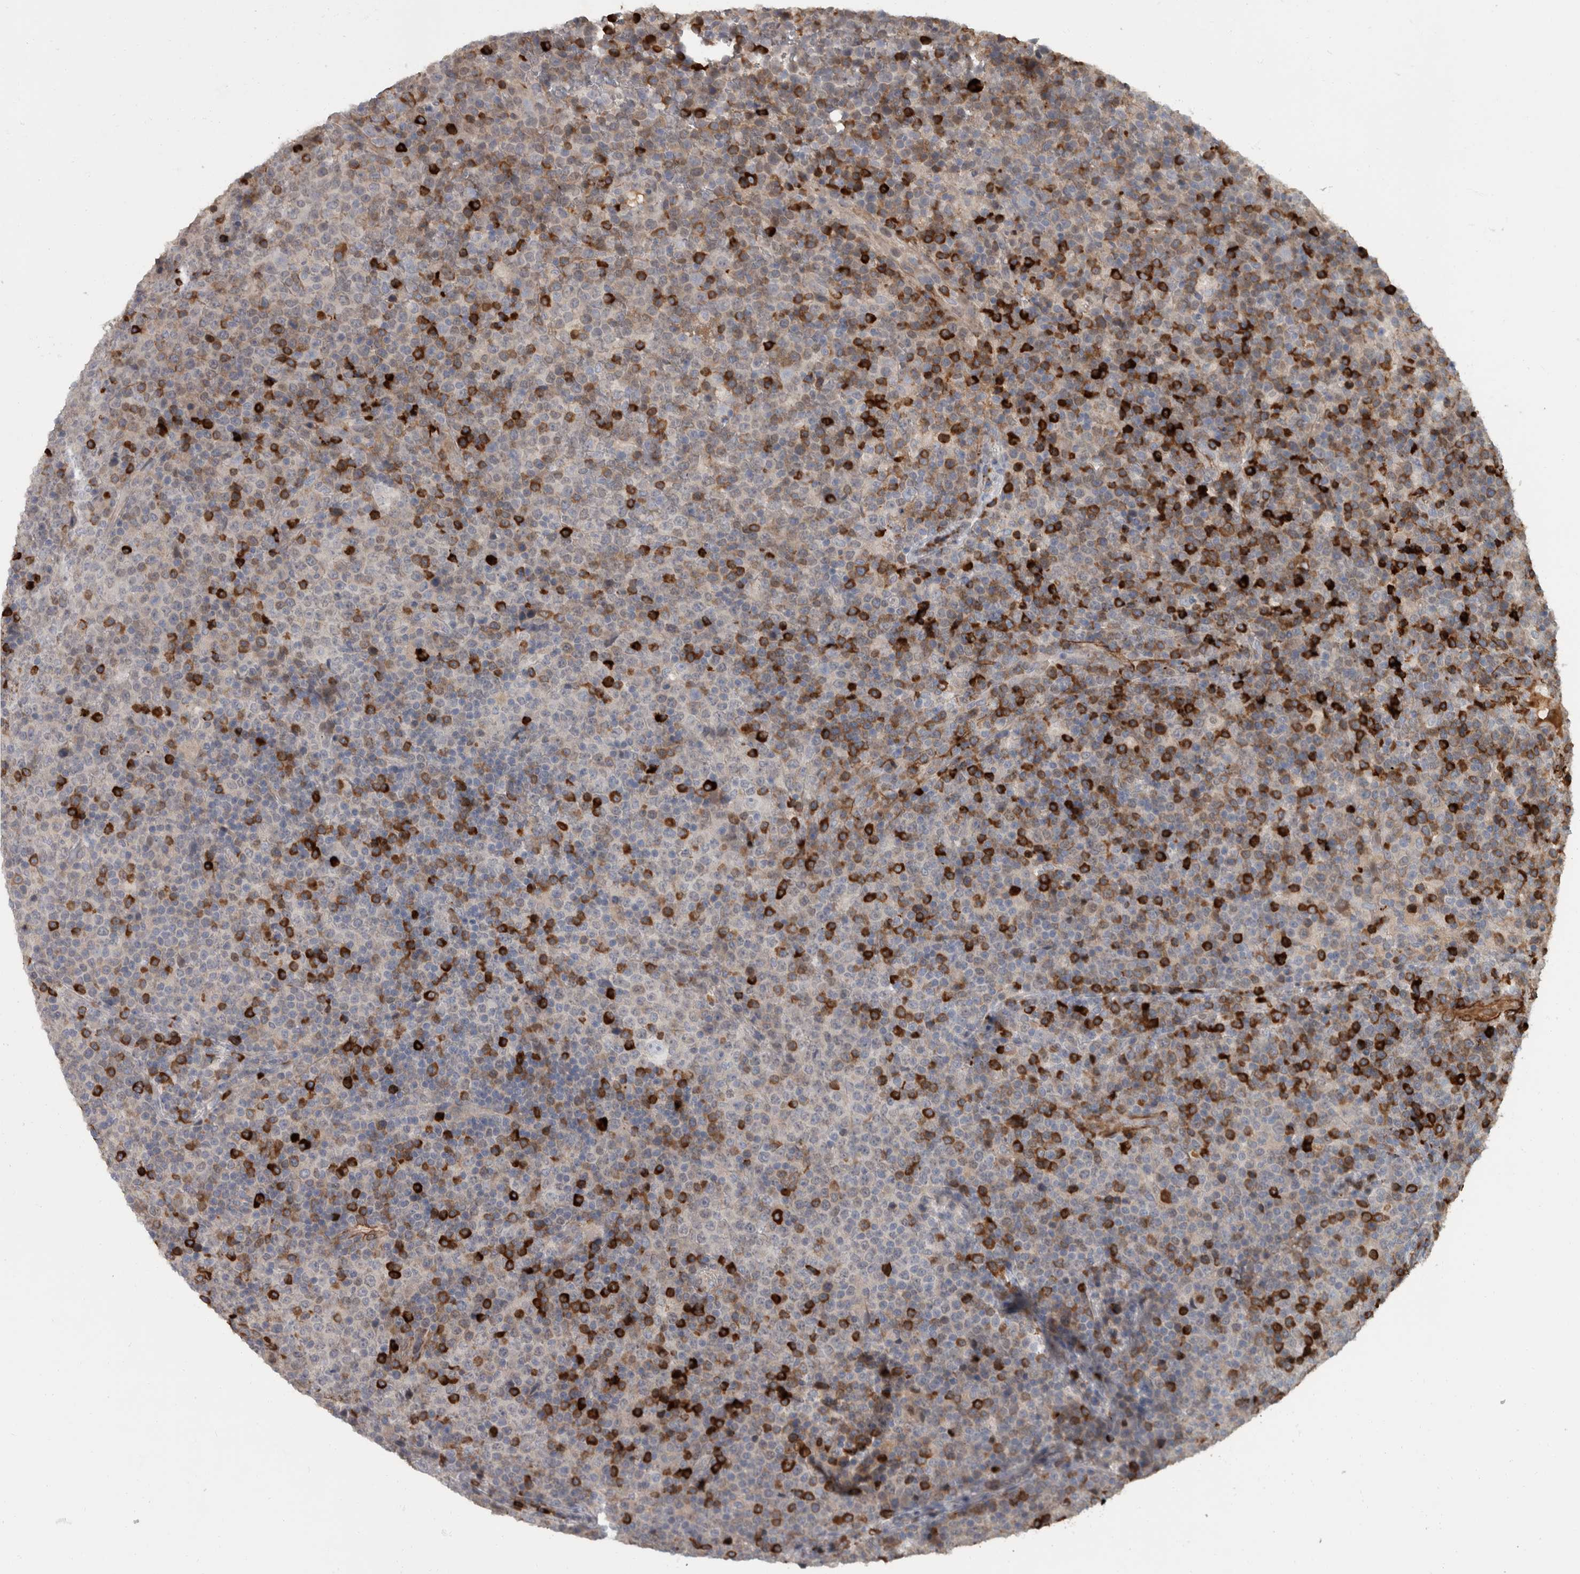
{"staining": {"intensity": "negative", "quantity": "none", "location": "none"}, "tissue": "lymphoma", "cell_type": "Tumor cells", "image_type": "cancer", "snomed": [{"axis": "morphology", "description": "Malignant lymphoma, non-Hodgkin's type, High grade"}, {"axis": "topography", "description": "Lymph node"}], "caption": "Immunohistochemical staining of human lymphoma exhibits no significant positivity in tumor cells. Nuclei are stained in blue.", "gene": "MASTL", "patient": {"sex": "male", "age": 13}}